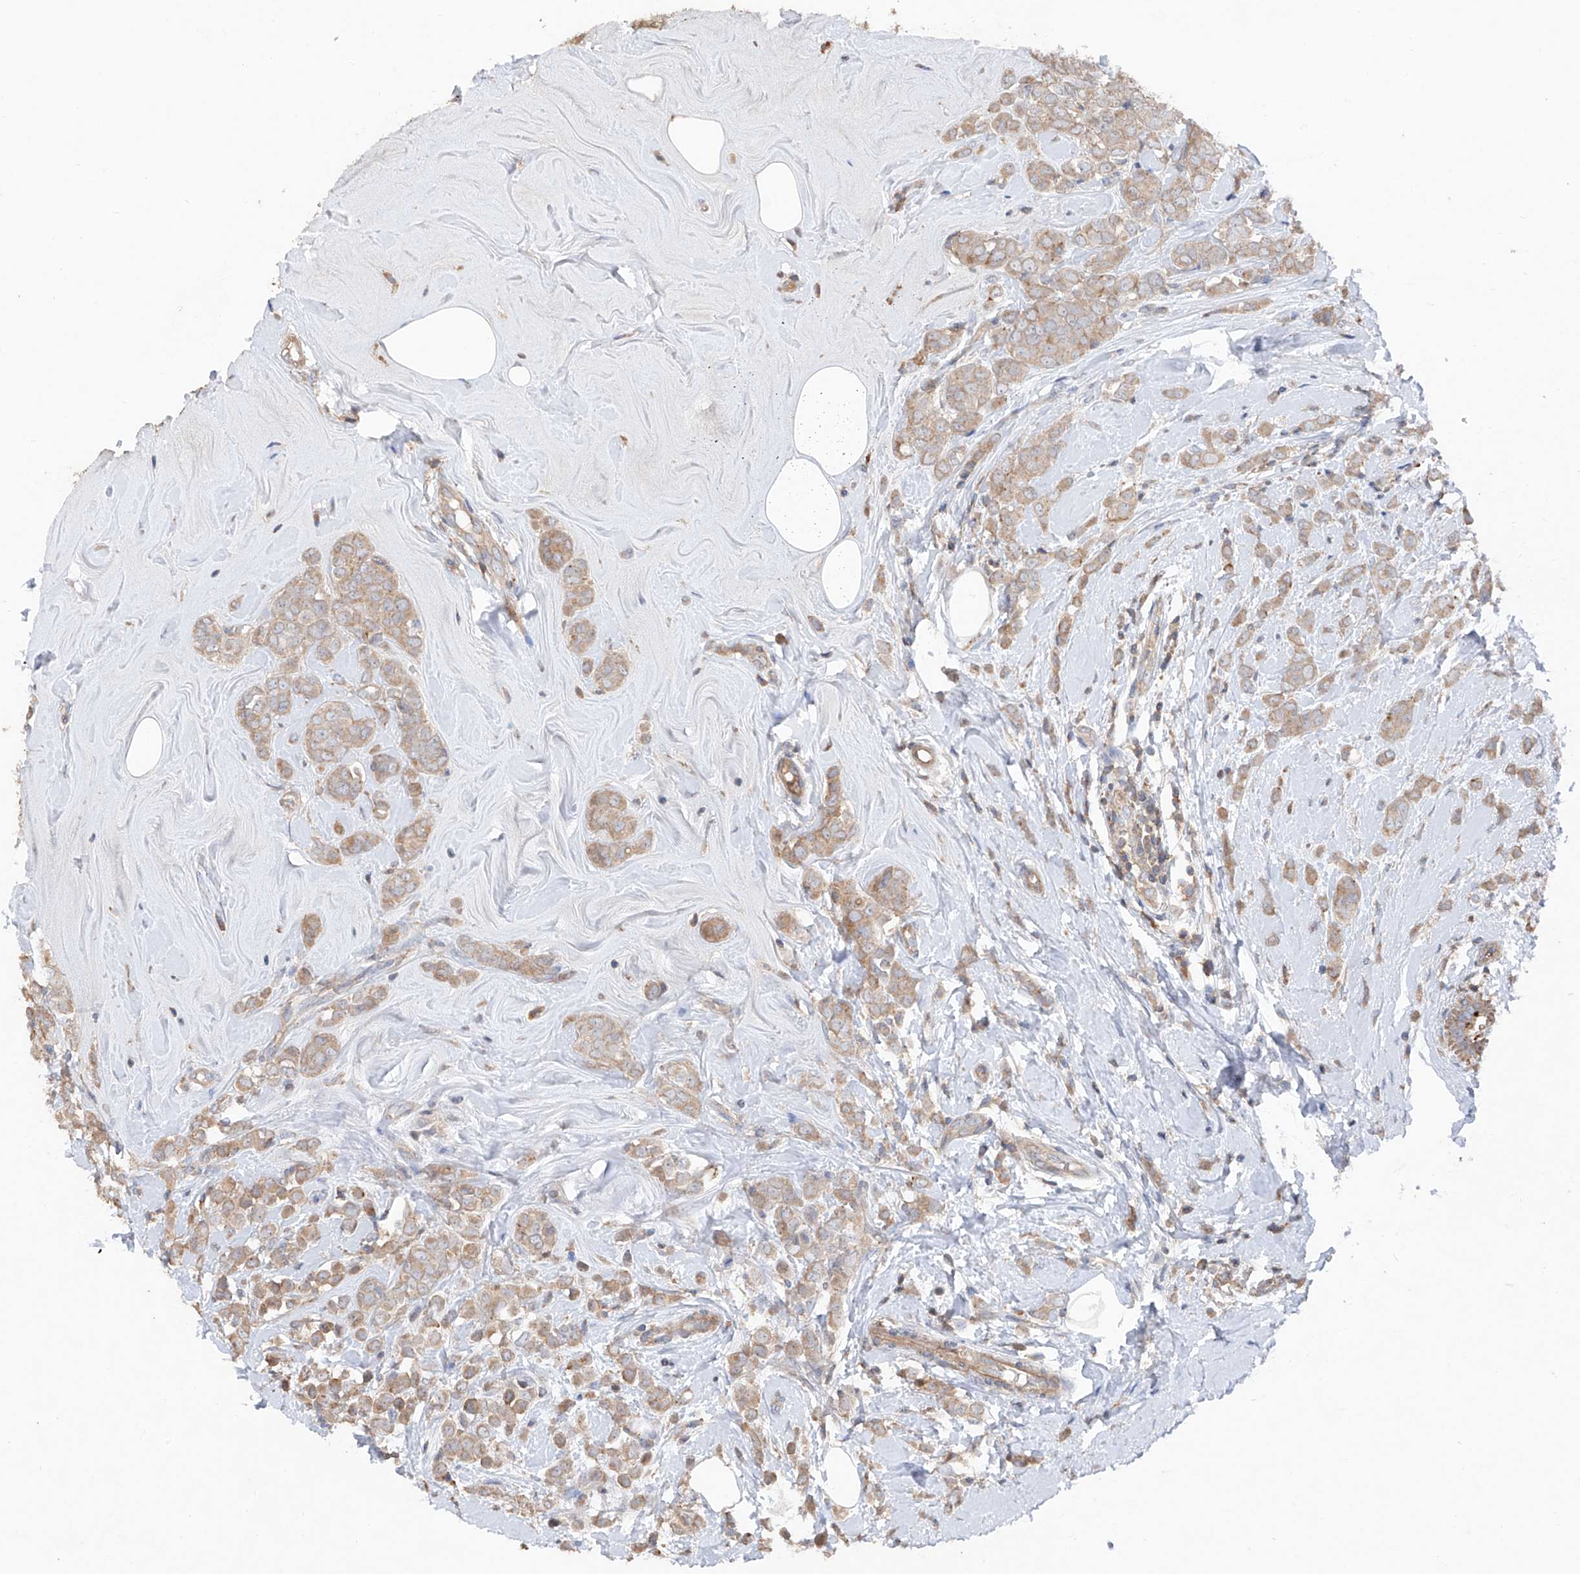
{"staining": {"intensity": "weak", "quantity": ">75%", "location": "cytoplasmic/membranous"}, "tissue": "breast cancer", "cell_type": "Tumor cells", "image_type": "cancer", "snomed": [{"axis": "morphology", "description": "Lobular carcinoma"}, {"axis": "topography", "description": "Breast"}], "caption": "DAB (3,3'-diaminobenzidine) immunohistochemical staining of lobular carcinoma (breast) demonstrates weak cytoplasmic/membranous protein expression in approximately >75% of tumor cells.", "gene": "EDN1", "patient": {"sex": "female", "age": 47}}